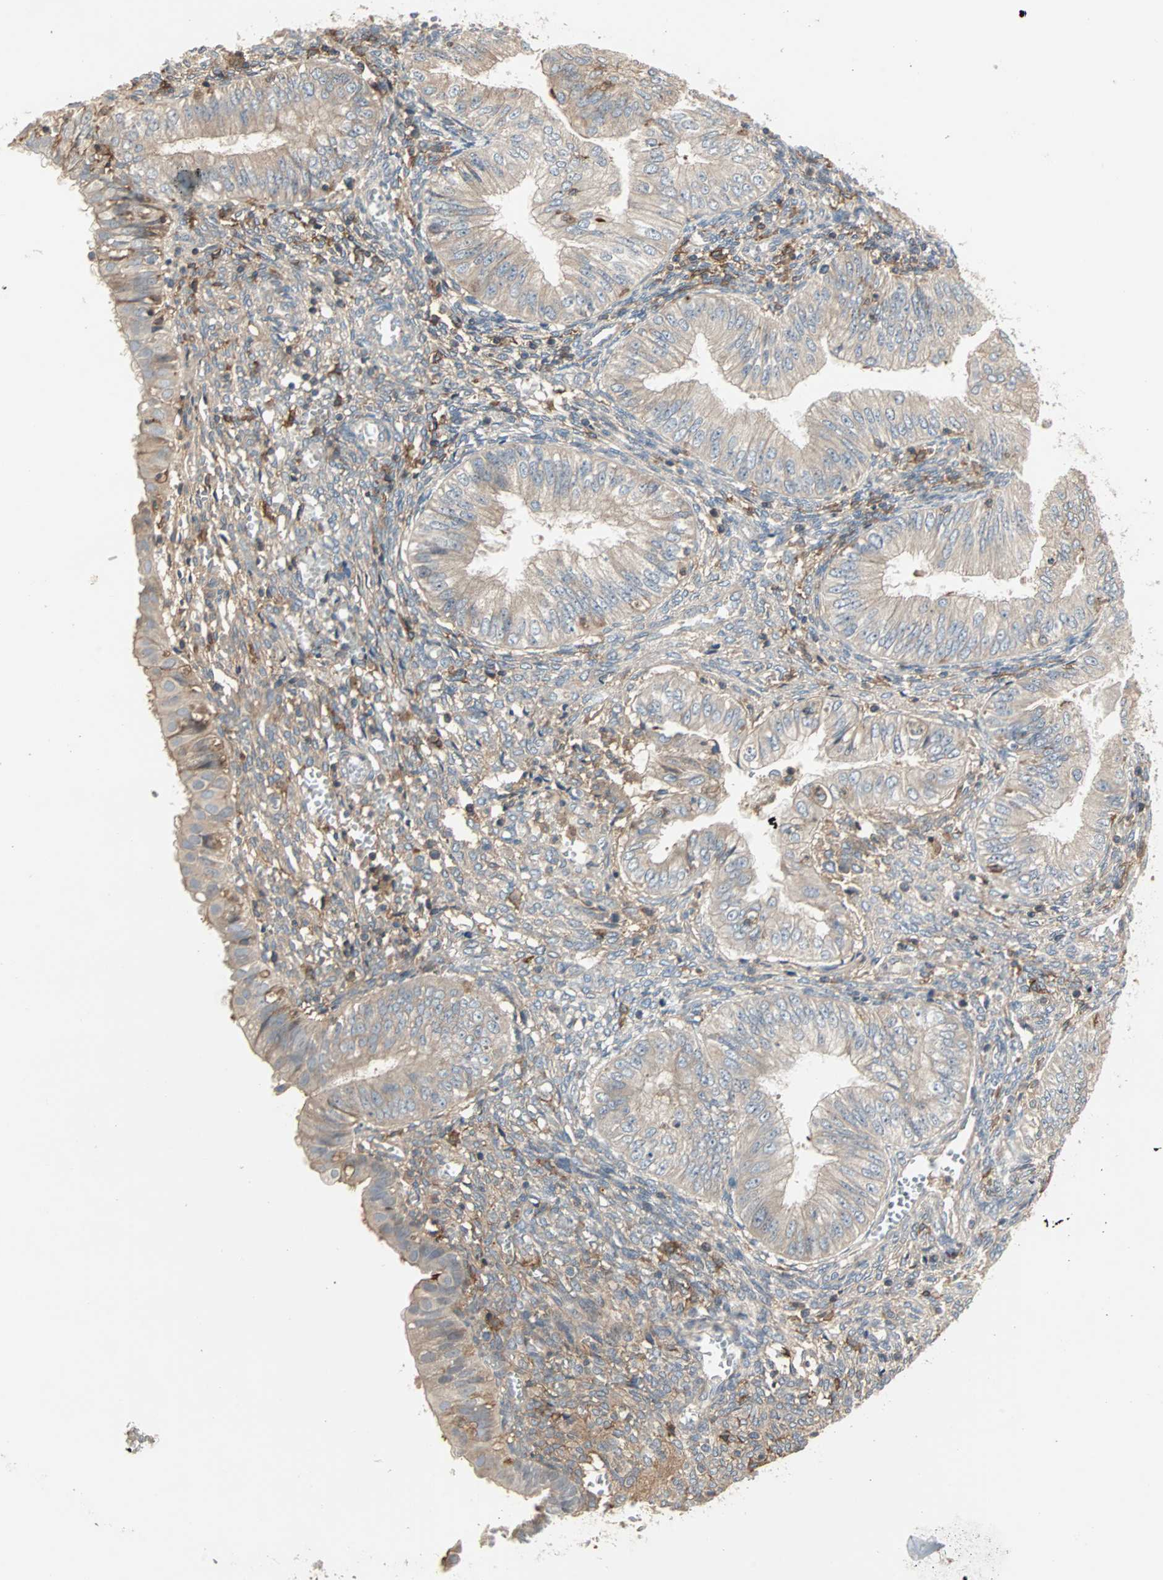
{"staining": {"intensity": "moderate", "quantity": "25%-75%", "location": "cytoplasmic/membranous"}, "tissue": "endometrial cancer", "cell_type": "Tumor cells", "image_type": "cancer", "snomed": [{"axis": "morphology", "description": "Normal tissue, NOS"}, {"axis": "morphology", "description": "Adenocarcinoma, NOS"}, {"axis": "topography", "description": "Endometrium"}], "caption": "DAB immunohistochemical staining of endometrial cancer (adenocarcinoma) demonstrates moderate cytoplasmic/membranous protein expression in about 25%-75% of tumor cells.", "gene": "GNAI2", "patient": {"sex": "female", "age": 53}}